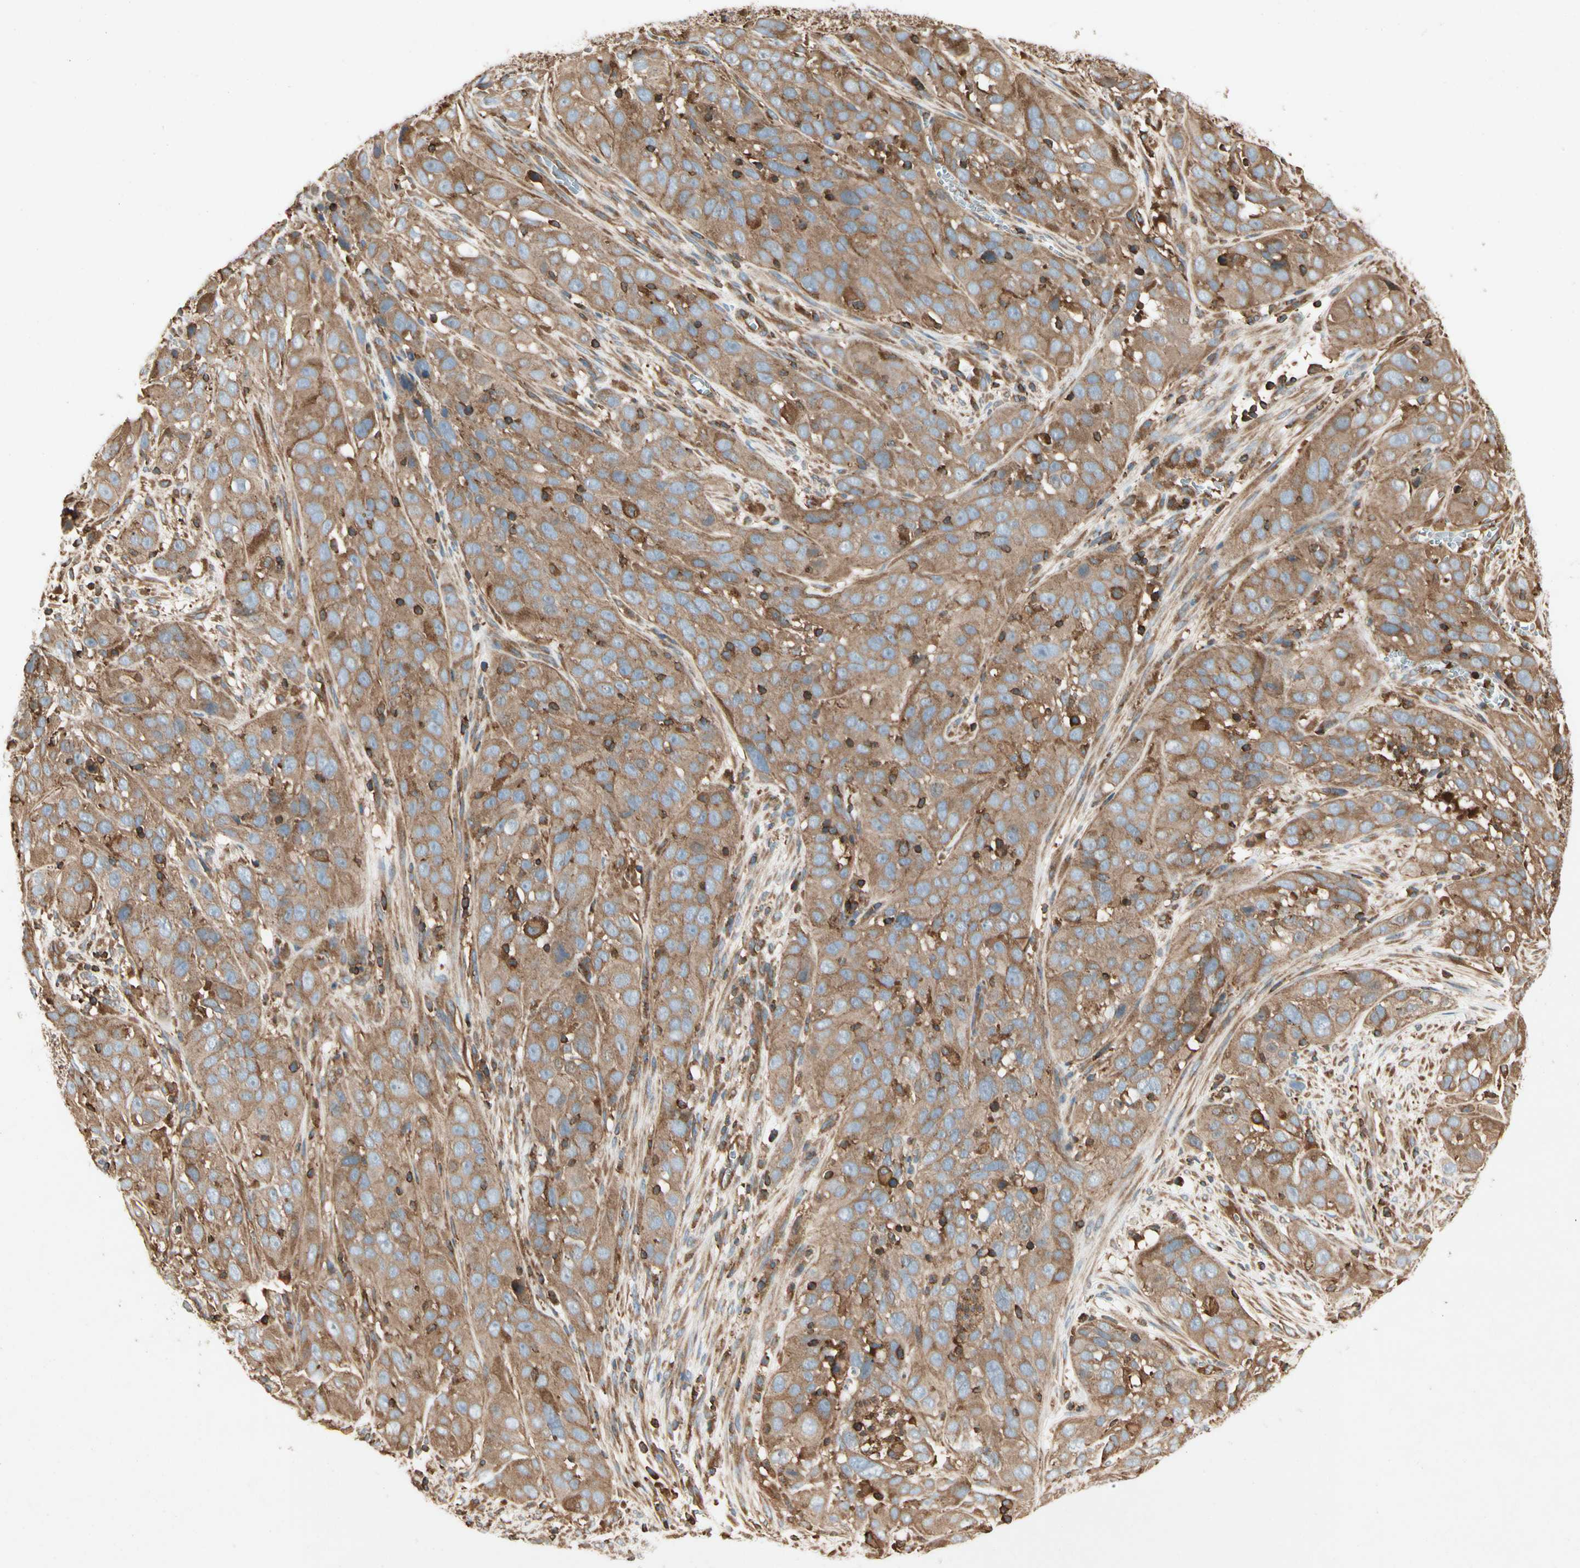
{"staining": {"intensity": "moderate", "quantity": ">75%", "location": "cytoplasmic/membranous"}, "tissue": "cervical cancer", "cell_type": "Tumor cells", "image_type": "cancer", "snomed": [{"axis": "morphology", "description": "Squamous cell carcinoma, NOS"}, {"axis": "topography", "description": "Cervix"}], "caption": "Brown immunohistochemical staining in cervical cancer (squamous cell carcinoma) demonstrates moderate cytoplasmic/membranous positivity in approximately >75% of tumor cells.", "gene": "ARPC2", "patient": {"sex": "female", "age": 32}}